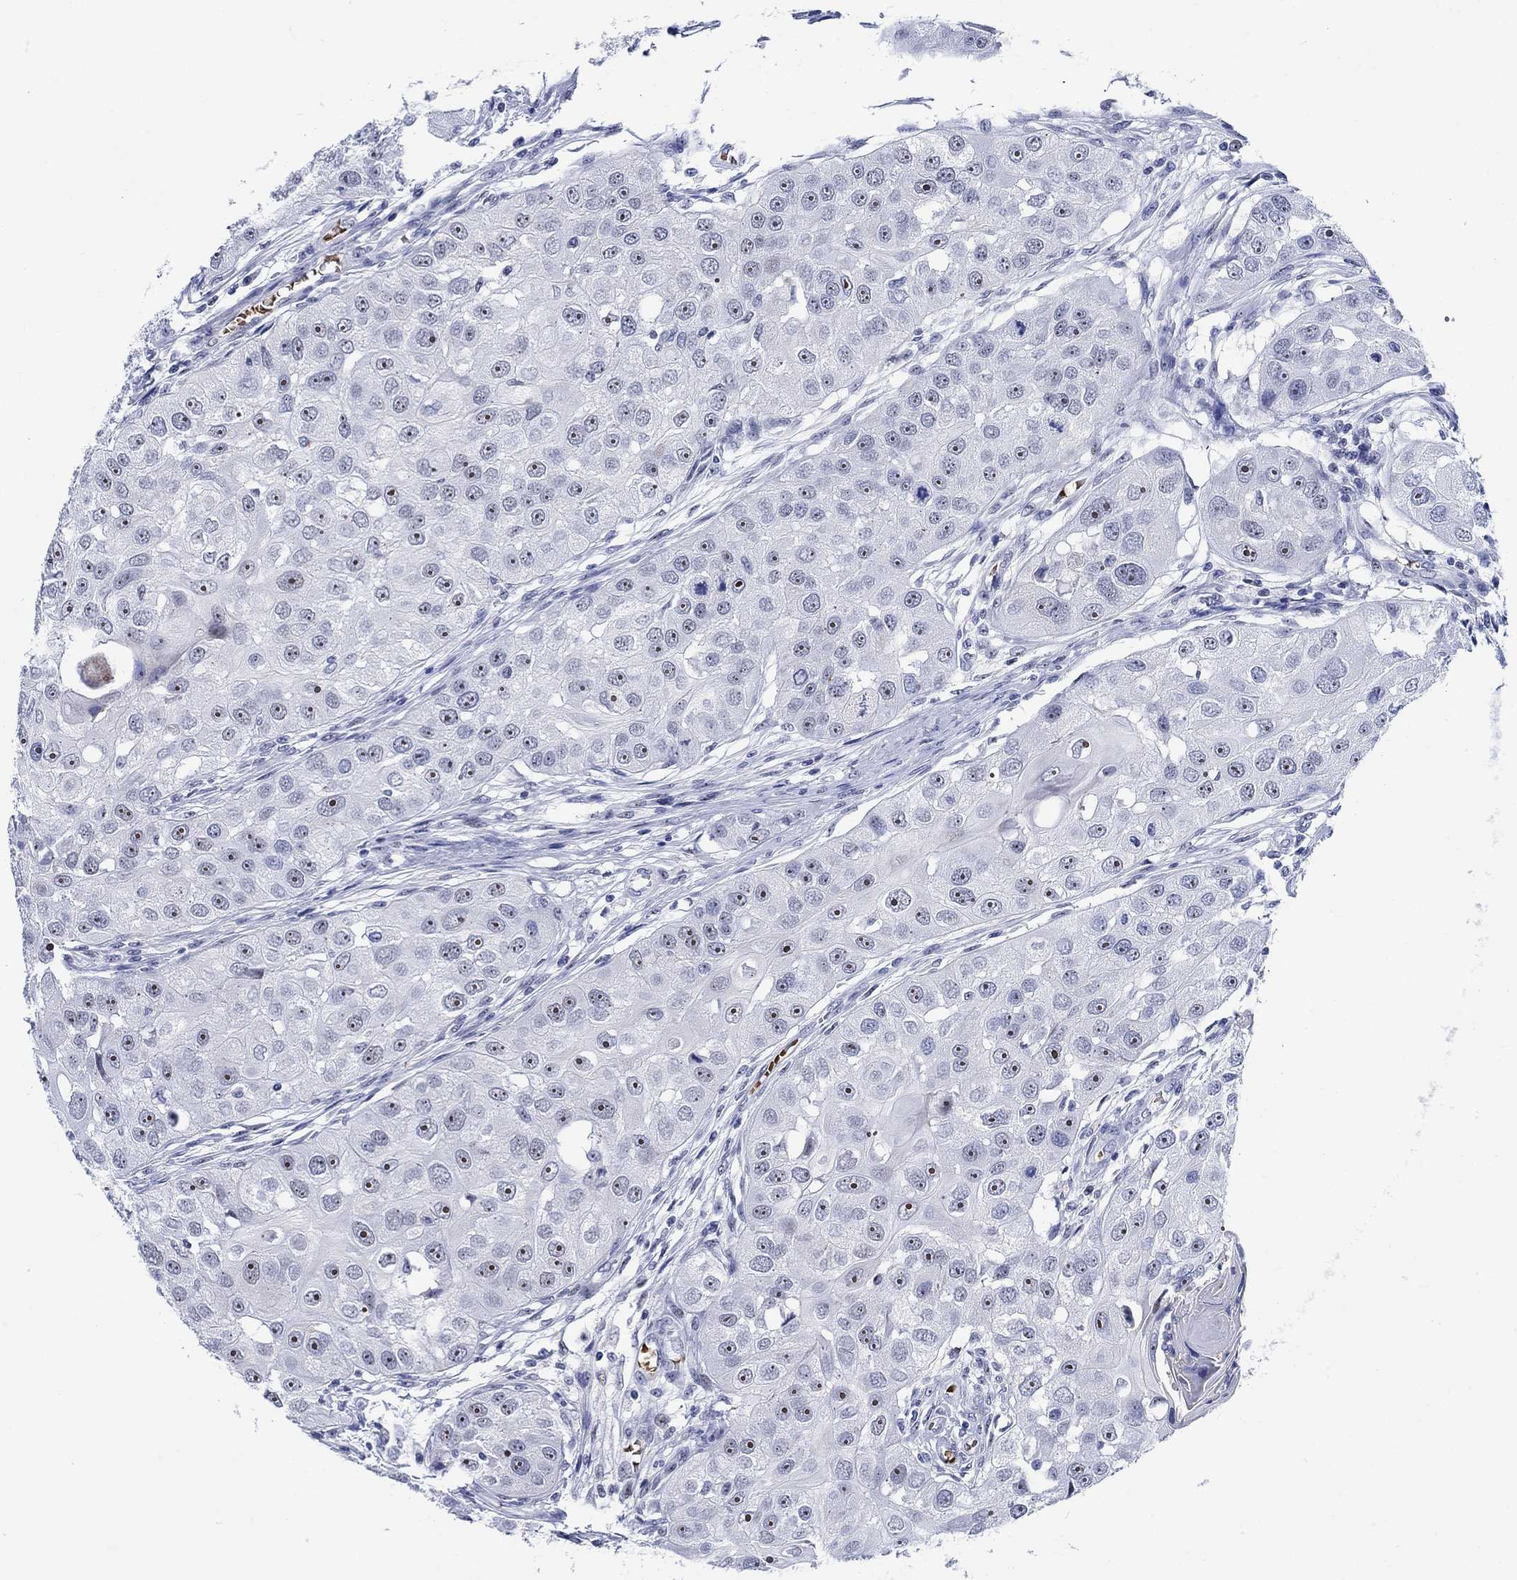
{"staining": {"intensity": "strong", "quantity": "25%-75%", "location": "nuclear"}, "tissue": "head and neck cancer", "cell_type": "Tumor cells", "image_type": "cancer", "snomed": [{"axis": "morphology", "description": "Normal tissue, NOS"}, {"axis": "morphology", "description": "Squamous cell carcinoma, NOS"}, {"axis": "topography", "description": "Skeletal muscle"}, {"axis": "topography", "description": "Head-Neck"}], "caption": "Protein analysis of head and neck cancer tissue reveals strong nuclear positivity in about 25%-75% of tumor cells. Using DAB (brown) and hematoxylin (blue) stains, captured at high magnification using brightfield microscopy.", "gene": "ZNF446", "patient": {"sex": "male", "age": 51}}